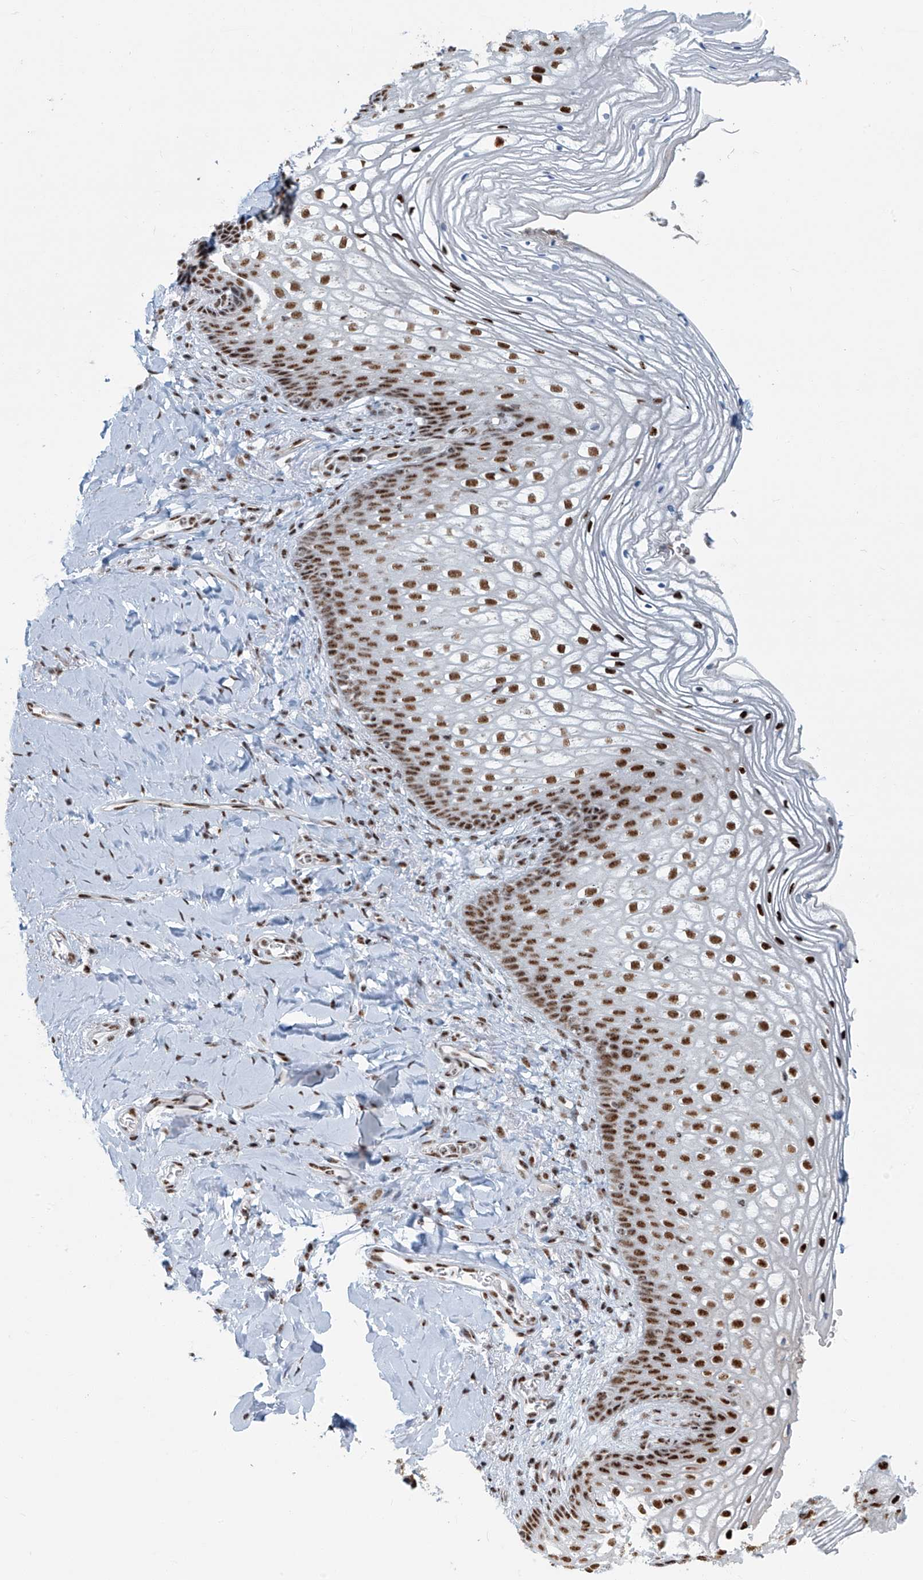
{"staining": {"intensity": "strong", "quantity": ">75%", "location": "nuclear"}, "tissue": "vagina", "cell_type": "Squamous epithelial cells", "image_type": "normal", "snomed": [{"axis": "morphology", "description": "Normal tissue, NOS"}, {"axis": "topography", "description": "Vagina"}], "caption": "Unremarkable vagina was stained to show a protein in brown. There is high levels of strong nuclear positivity in about >75% of squamous epithelial cells. (Brightfield microscopy of DAB IHC at high magnification).", "gene": "ENSG00000257390", "patient": {"sex": "female", "age": 60}}